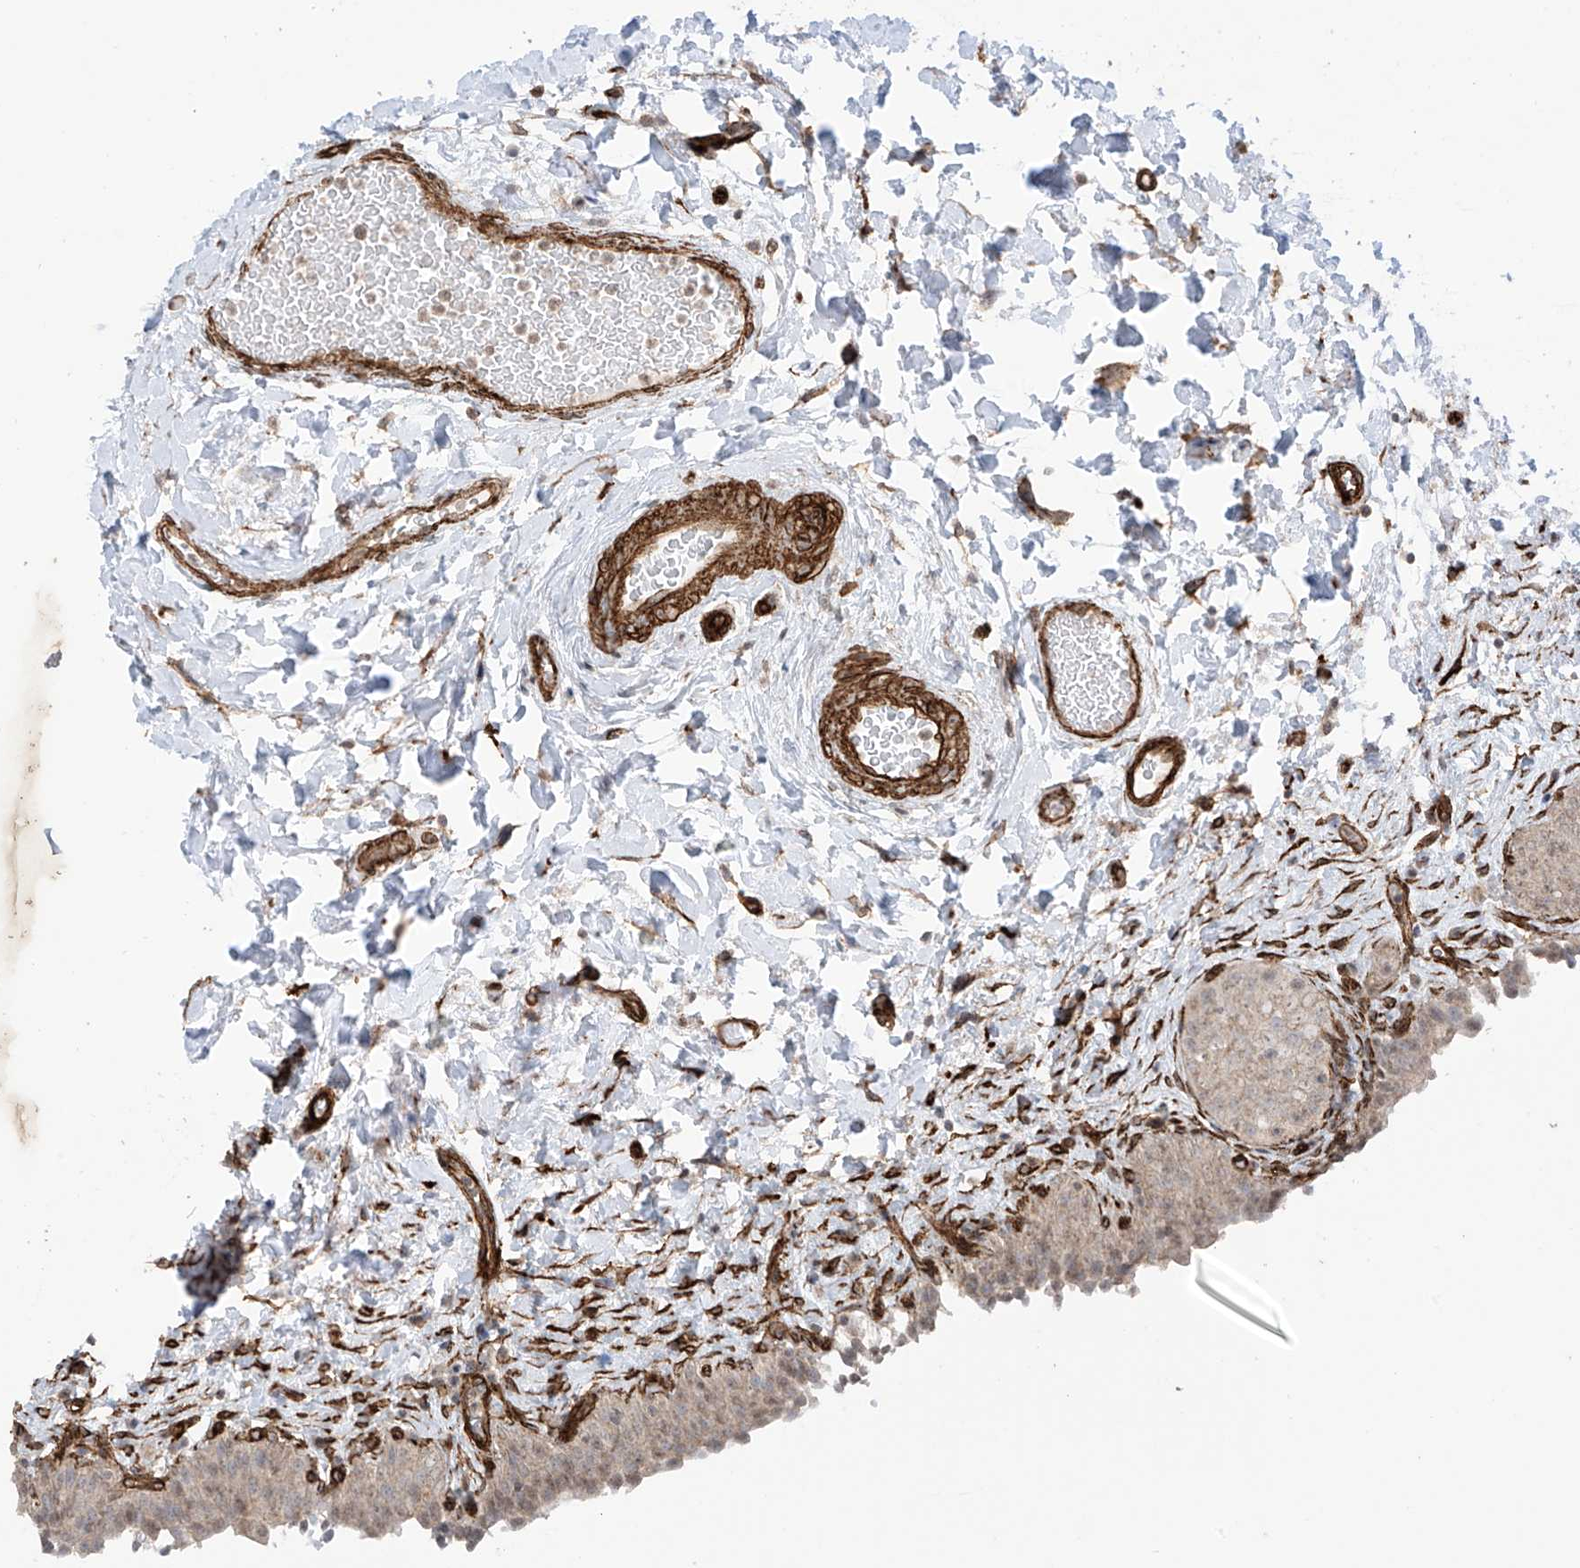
{"staining": {"intensity": "weak", "quantity": "<25%", "location": "cytoplasmic/membranous,nuclear"}, "tissue": "urinary bladder", "cell_type": "Urothelial cells", "image_type": "normal", "snomed": [{"axis": "morphology", "description": "Normal tissue, NOS"}, {"axis": "topography", "description": "Urinary bladder"}], "caption": "A high-resolution micrograph shows immunohistochemistry (IHC) staining of normal urinary bladder, which exhibits no significant positivity in urothelial cells. (Immunohistochemistry, brightfield microscopy, high magnification).", "gene": "TTLL5", "patient": {"sex": "male", "age": 83}}